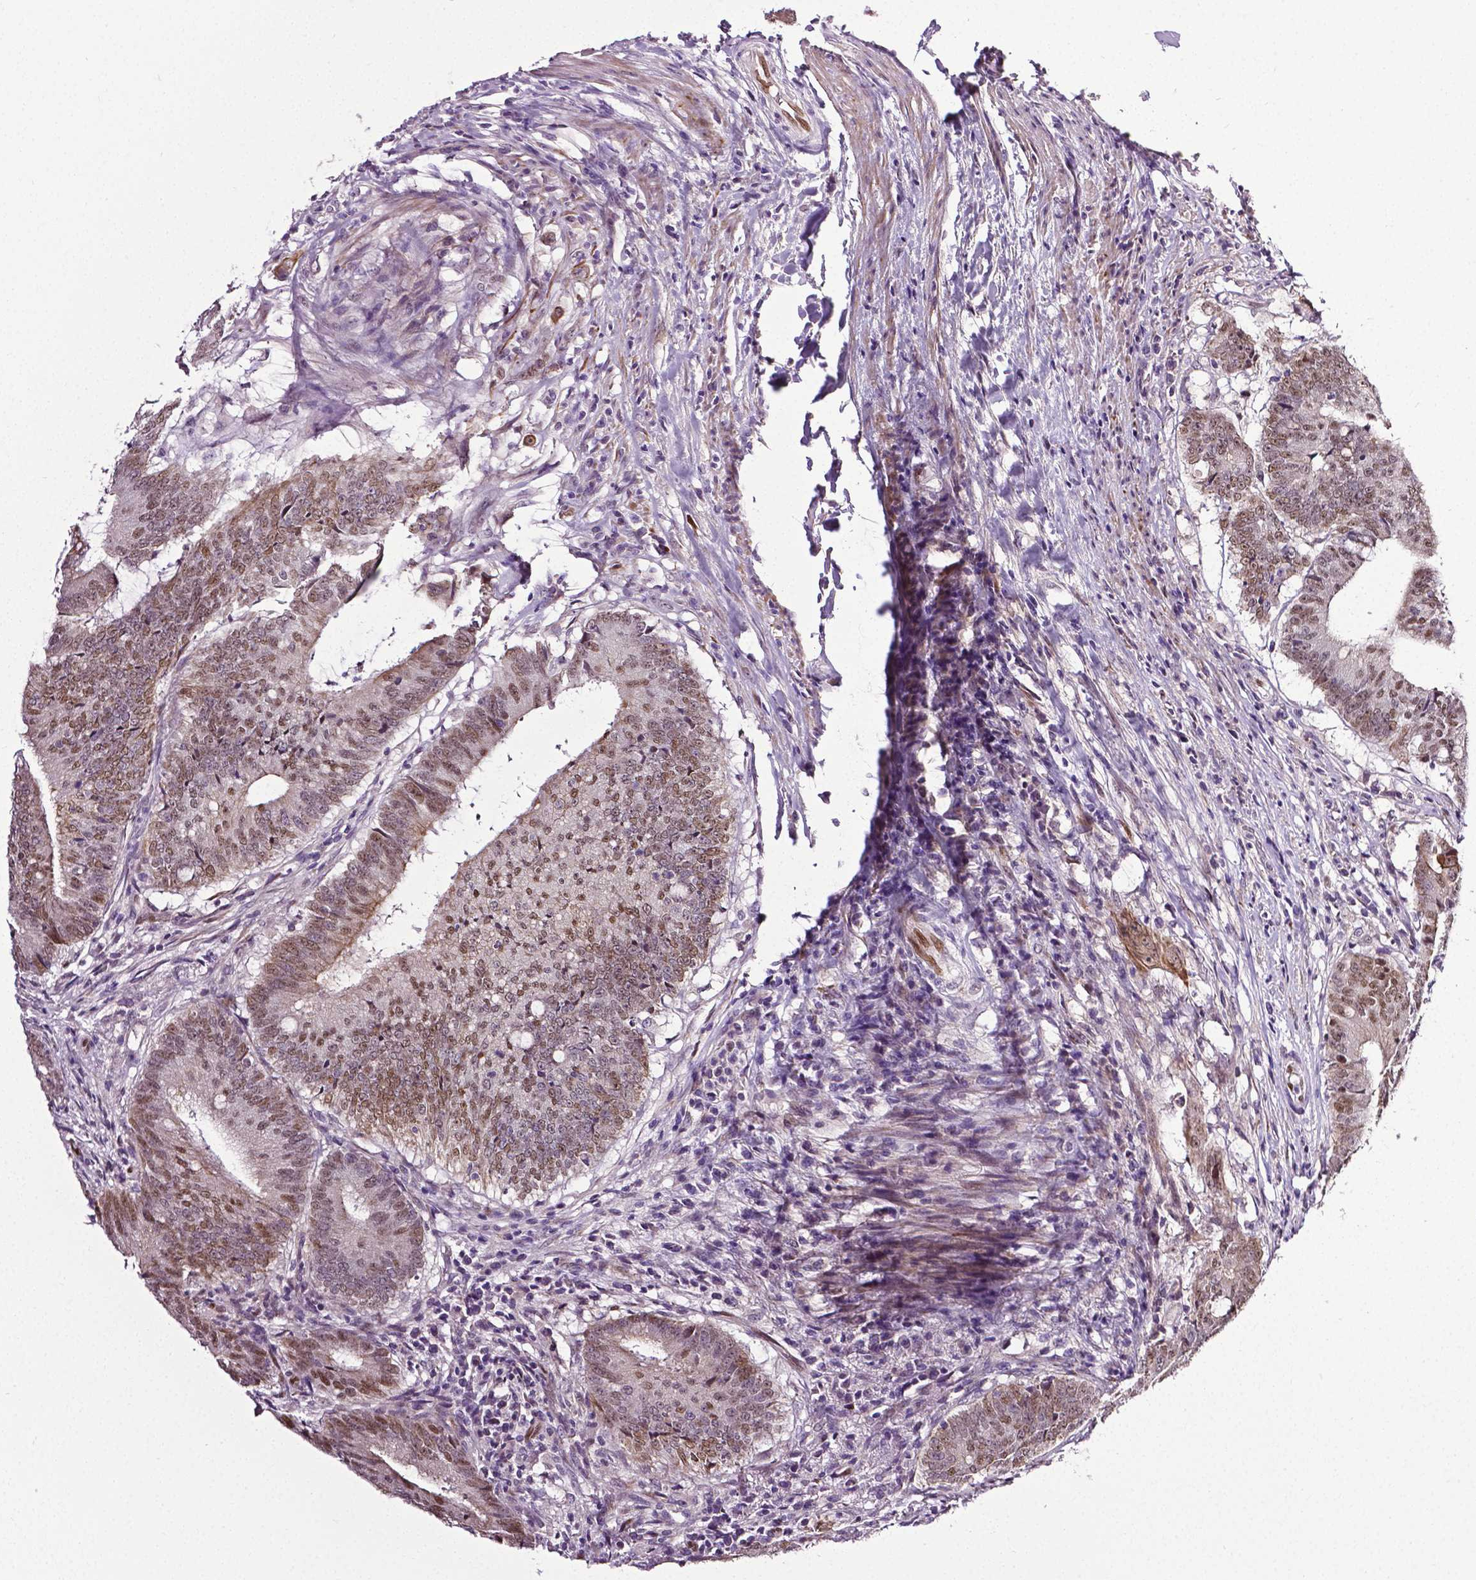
{"staining": {"intensity": "moderate", "quantity": "25%-75%", "location": "nuclear"}, "tissue": "colorectal cancer", "cell_type": "Tumor cells", "image_type": "cancer", "snomed": [{"axis": "morphology", "description": "Adenocarcinoma, NOS"}, {"axis": "topography", "description": "Colon"}], "caption": "Immunohistochemical staining of human colorectal adenocarcinoma shows moderate nuclear protein staining in approximately 25%-75% of tumor cells.", "gene": "PTGER3", "patient": {"sex": "female", "age": 43}}